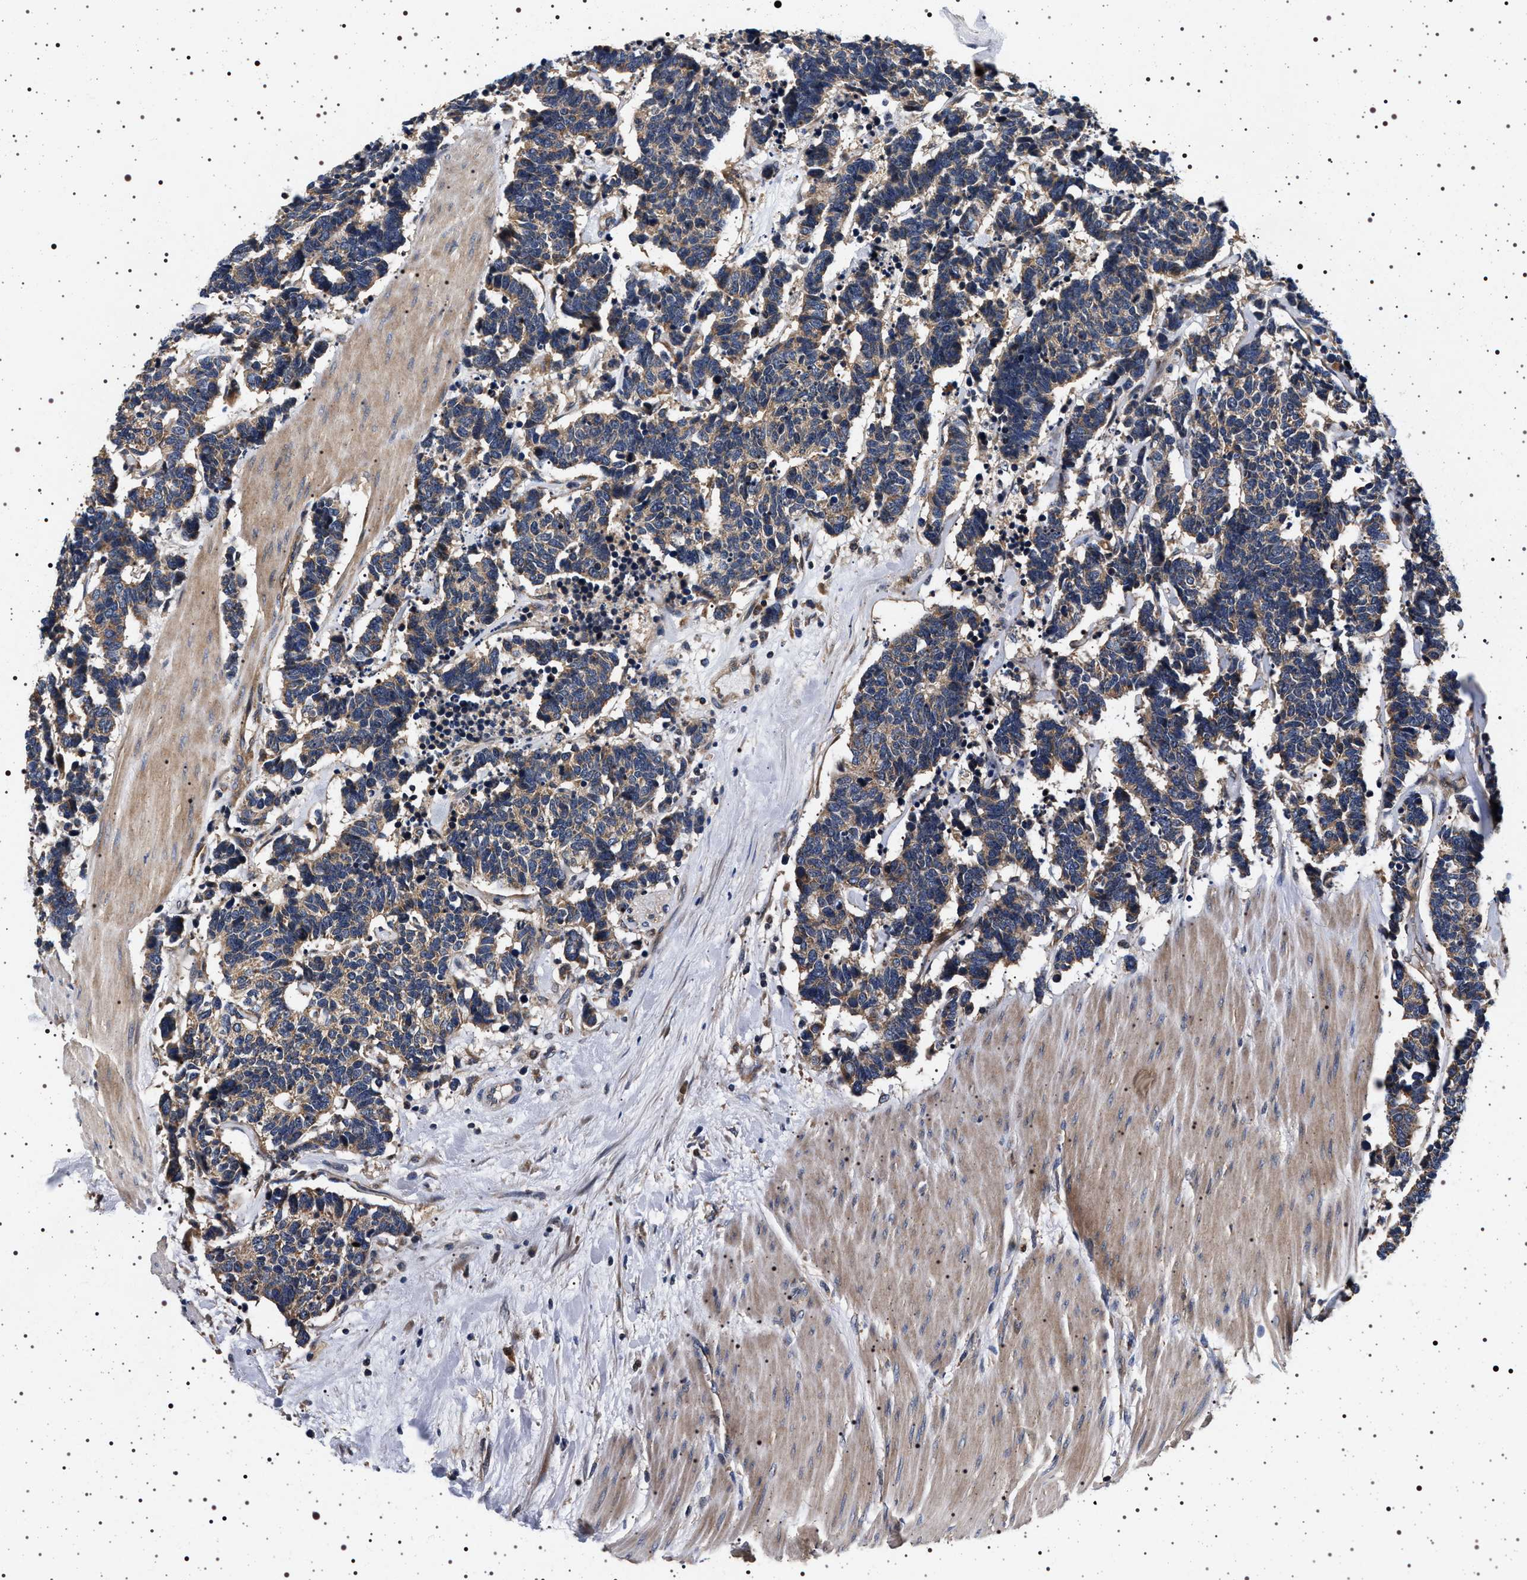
{"staining": {"intensity": "weak", "quantity": ">75%", "location": "cytoplasmic/membranous"}, "tissue": "carcinoid", "cell_type": "Tumor cells", "image_type": "cancer", "snomed": [{"axis": "morphology", "description": "Carcinoma, NOS"}, {"axis": "morphology", "description": "Carcinoid, malignant, NOS"}, {"axis": "topography", "description": "Urinary bladder"}], "caption": "A brown stain highlights weak cytoplasmic/membranous expression of a protein in carcinoid tumor cells.", "gene": "DCBLD2", "patient": {"sex": "male", "age": 57}}